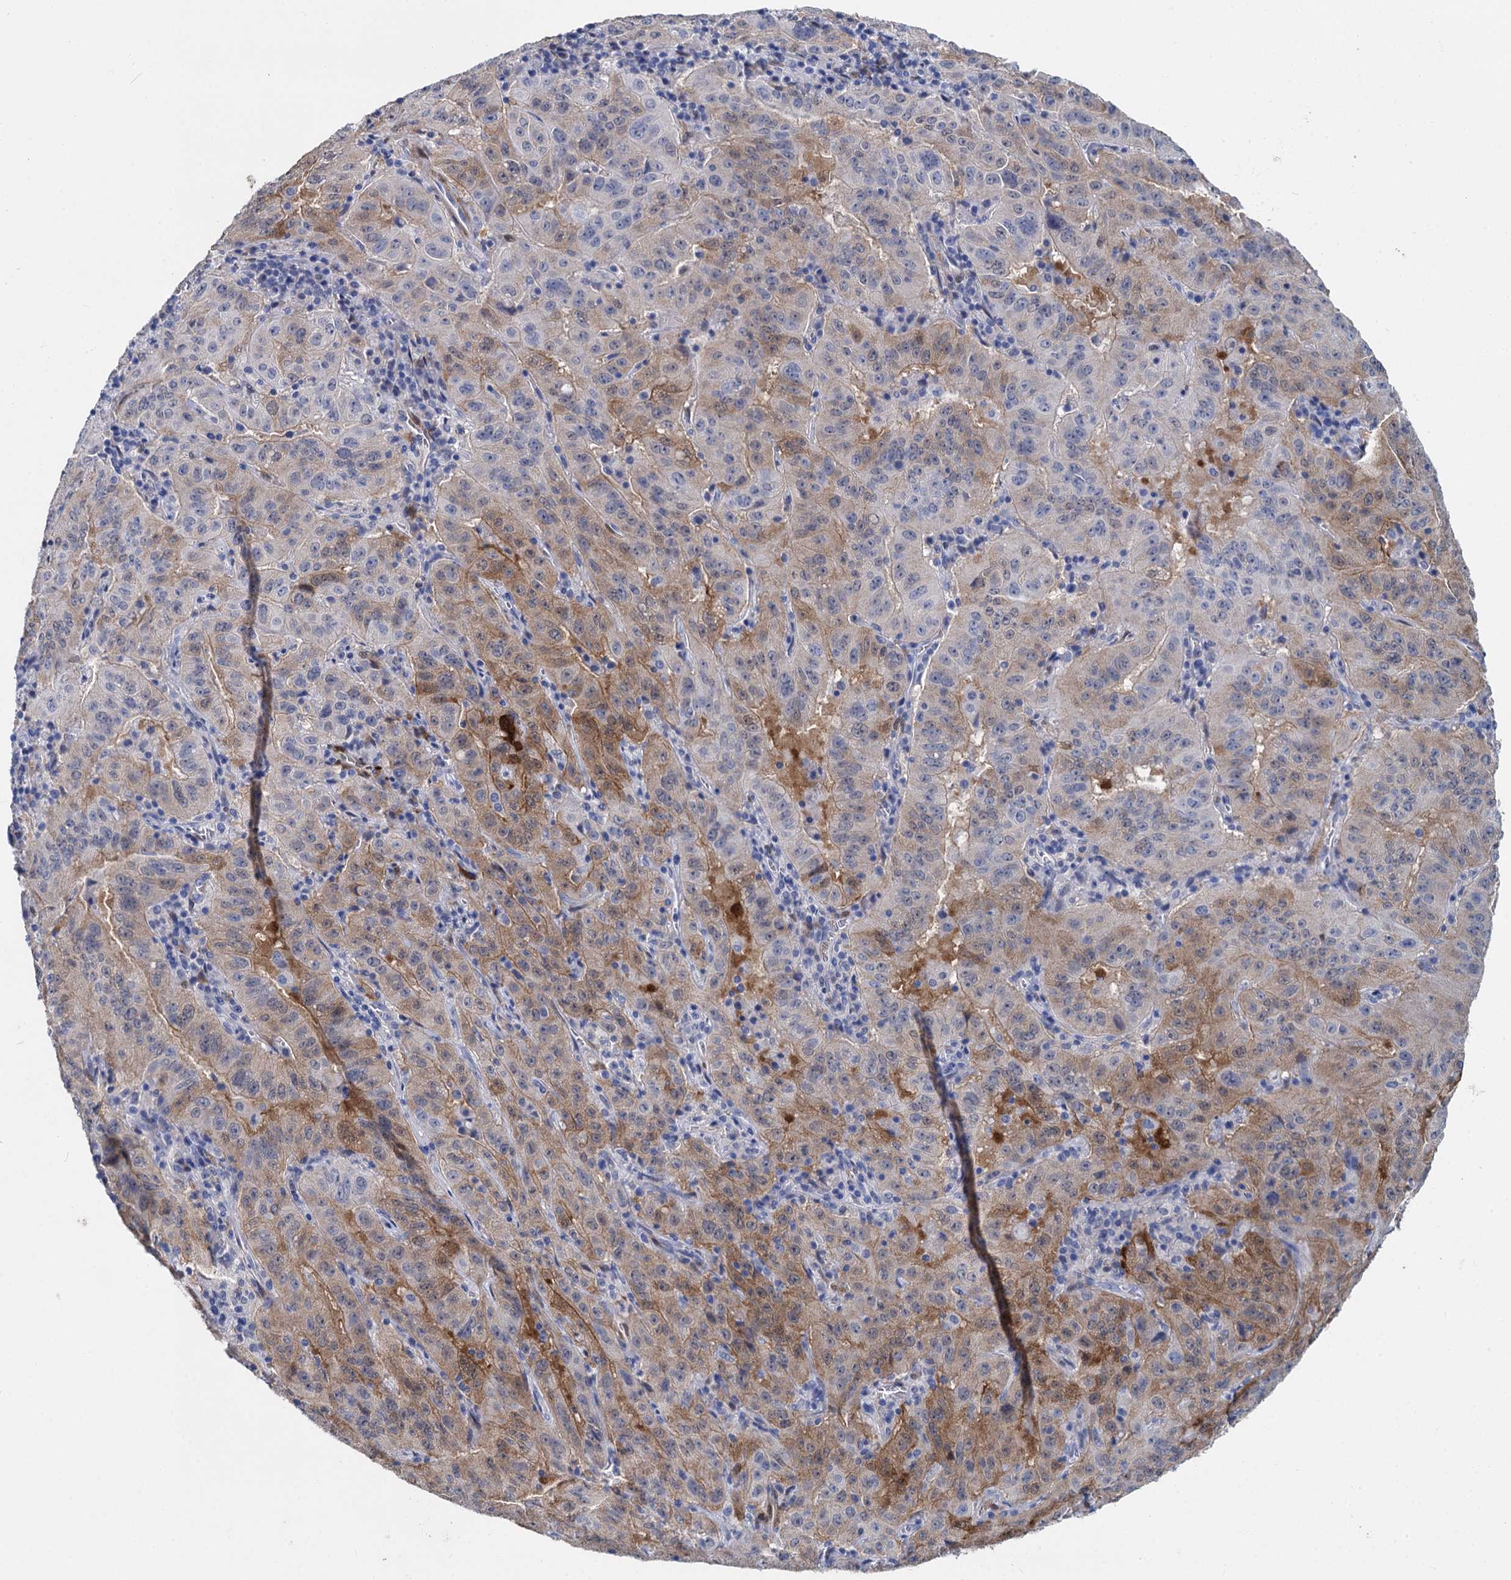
{"staining": {"intensity": "moderate", "quantity": "<25%", "location": "cytoplasmic/membranous"}, "tissue": "pancreatic cancer", "cell_type": "Tumor cells", "image_type": "cancer", "snomed": [{"axis": "morphology", "description": "Adenocarcinoma, NOS"}, {"axis": "topography", "description": "Pancreas"}], "caption": "This is an image of immunohistochemistry (IHC) staining of pancreatic adenocarcinoma, which shows moderate positivity in the cytoplasmic/membranous of tumor cells.", "gene": "GSTM3", "patient": {"sex": "male", "age": 63}}